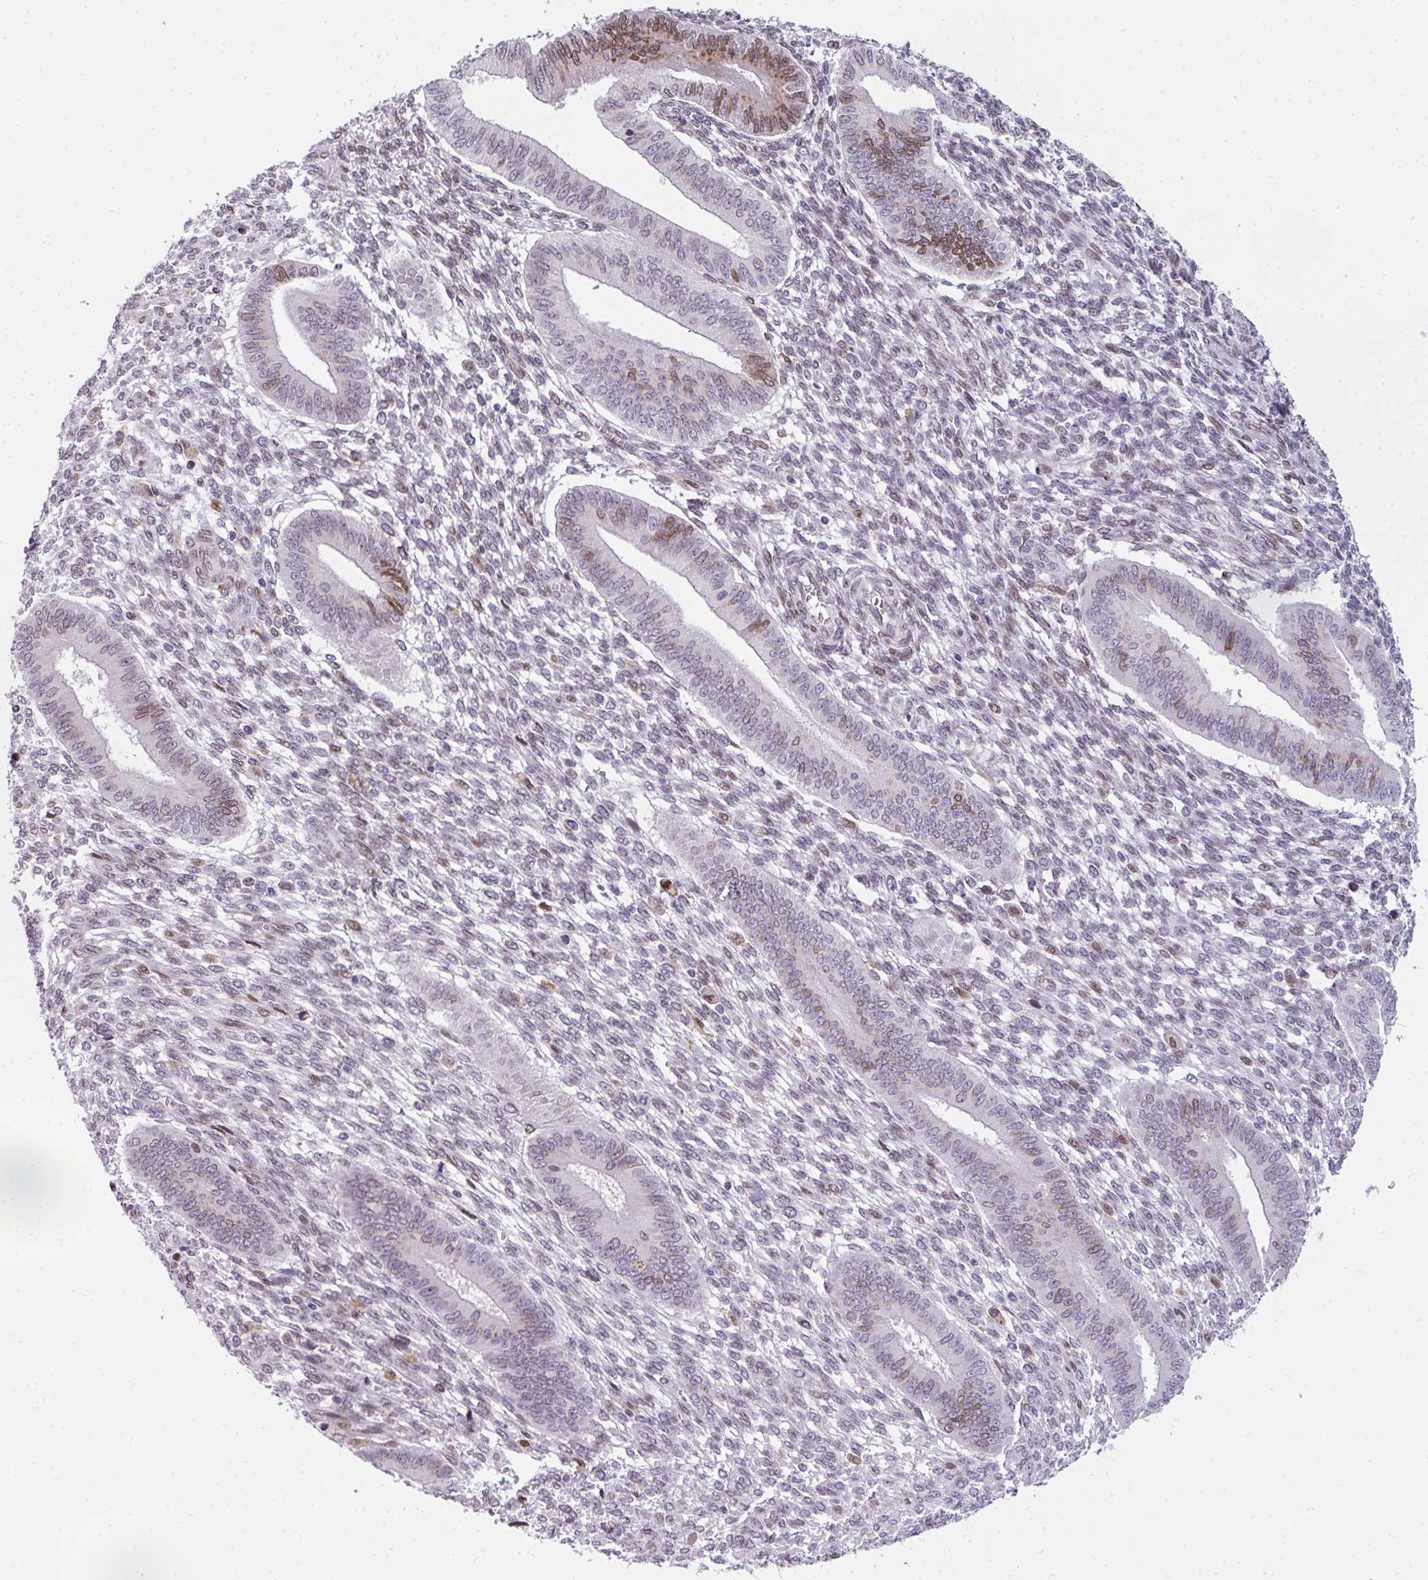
{"staining": {"intensity": "negative", "quantity": "none", "location": "none"}, "tissue": "endometrium", "cell_type": "Cells in endometrial stroma", "image_type": "normal", "snomed": [{"axis": "morphology", "description": "Normal tissue, NOS"}, {"axis": "topography", "description": "Endometrium"}], "caption": "This is an immunohistochemistry image of unremarkable human endometrium. There is no staining in cells in endometrial stroma.", "gene": "PLK1", "patient": {"sex": "female", "age": 36}}